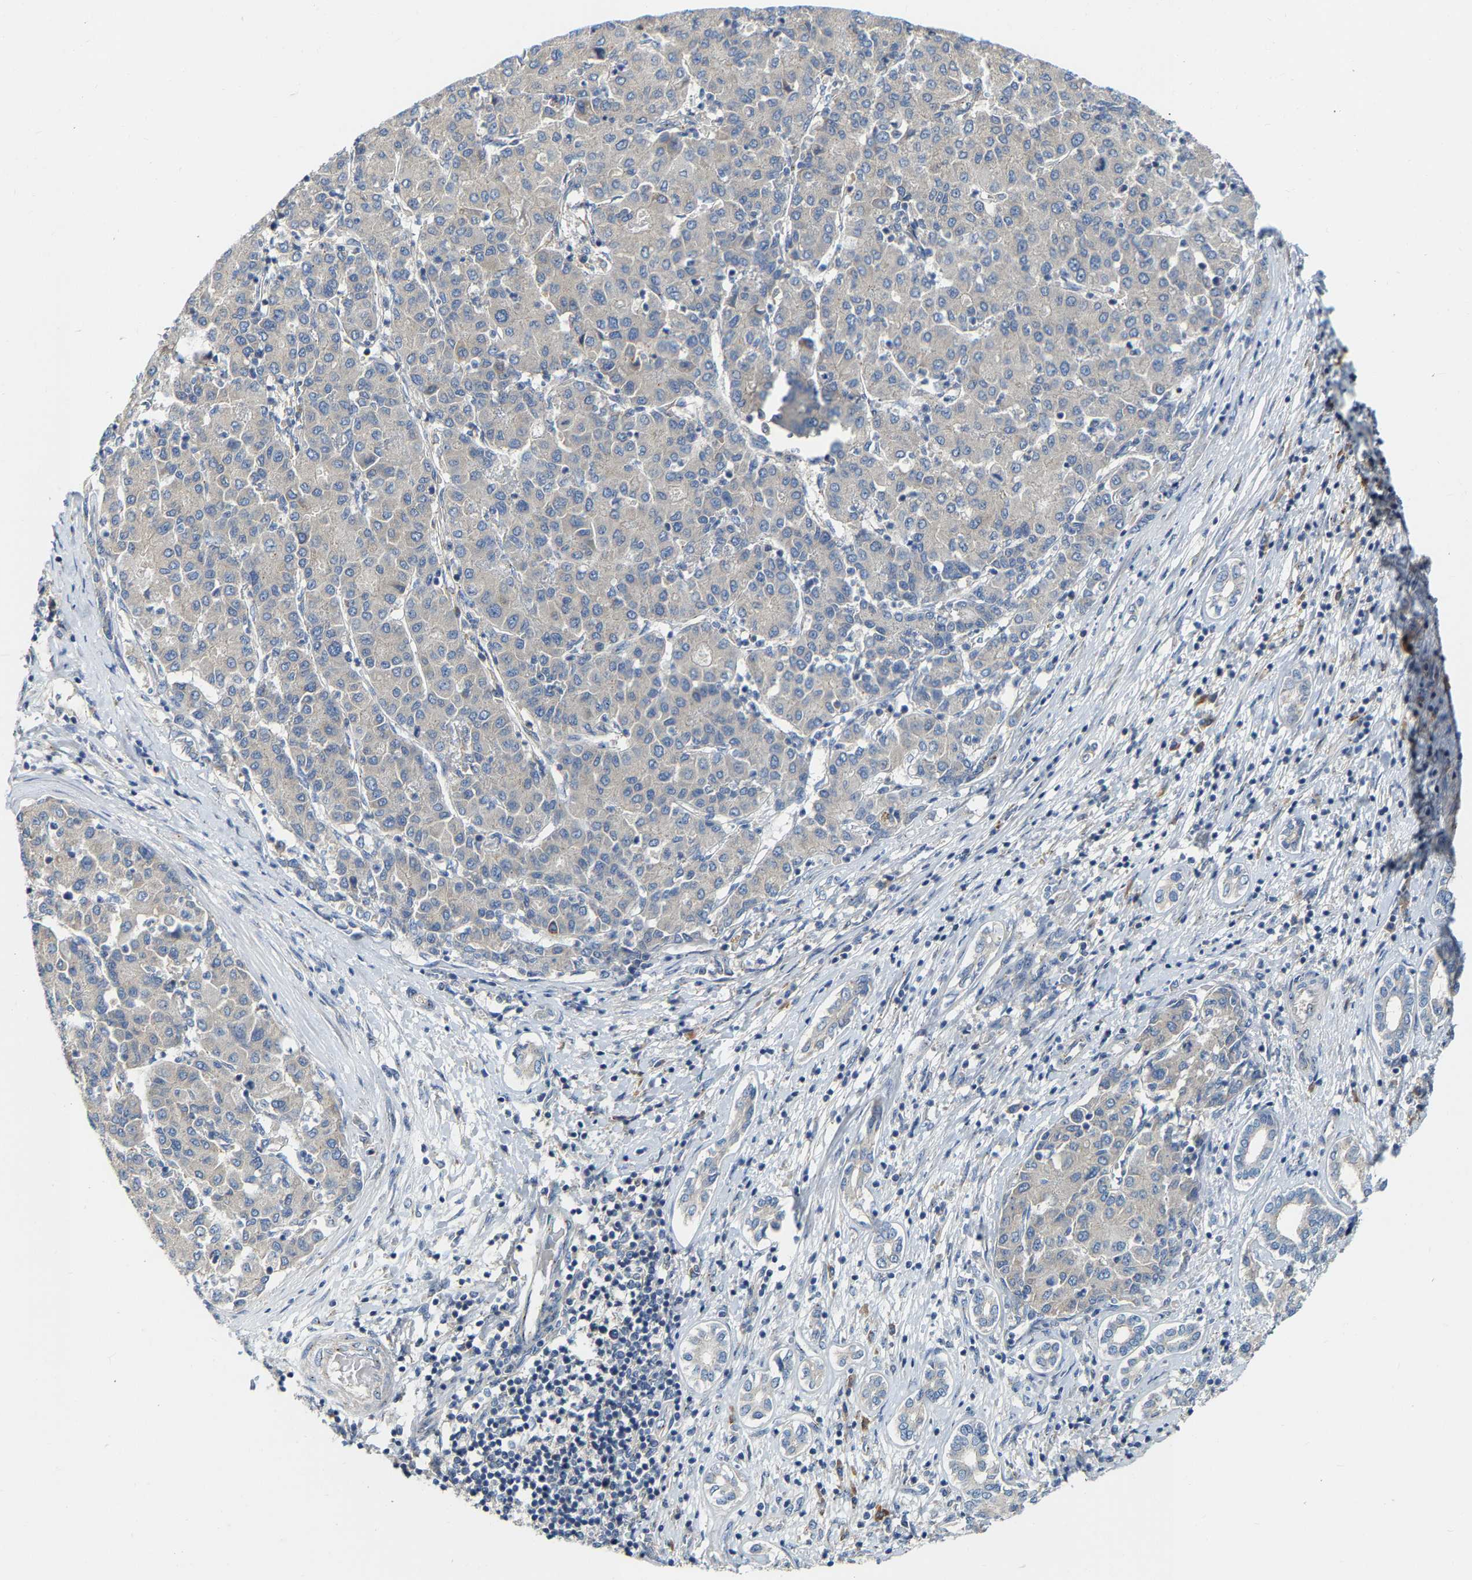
{"staining": {"intensity": "negative", "quantity": "none", "location": "none"}, "tissue": "liver cancer", "cell_type": "Tumor cells", "image_type": "cancer", "snomed": [{"axis": "morphology", "description": "Carcinoma, Hepatocellular, NOS"}, {"axis": "topography", "description": "Liver"}], "caption": "Immunohistochemistry (IHC) histopathology image of neoplastic tissue: hepatocellular carcinoma (liver) stained with DAB exhibits no significant protein positivity in tumor cells.", "gene": "PCNT", "patient": {"sex": "male", "age": 65}}